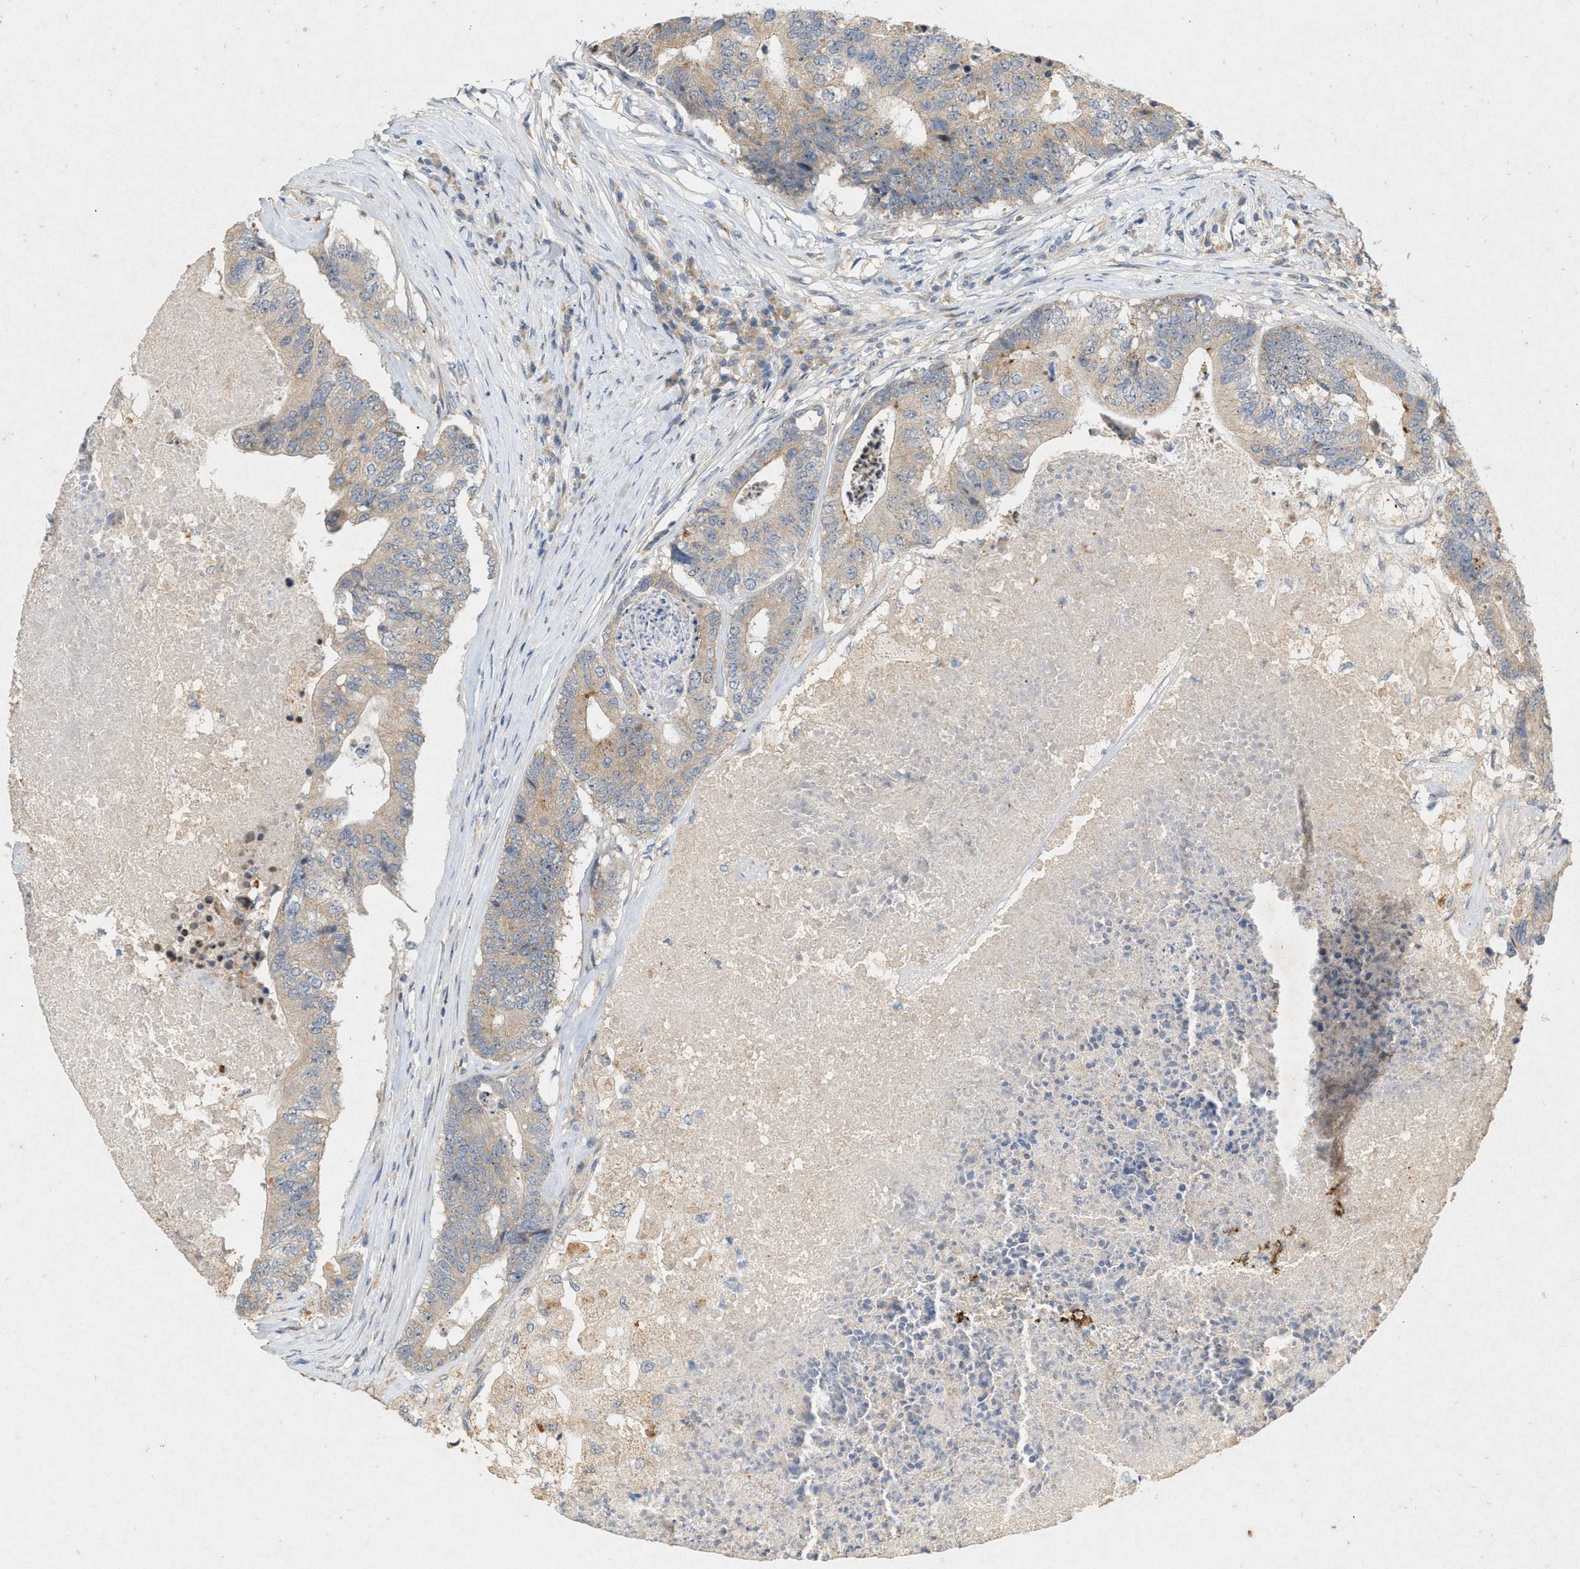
{"staining": {"intensity": "moderate", "quantity": "25%-75%", "location": "cytoplasmic/membranous"}, "tissue": "colorectal cancer", "cell_type": "Tumor cells", "image_type": "cancer", "snomed": [{"axis": "morphology", "description": "Adenocarcinoma, NOS"}, {"axis": "topography", "description": "Colon"}], "caption": "Protein expression analysis of colorectal cancer (adenocarcinoma) demonstrates moderate cytoplasmic/membranous expression in about 25%-75% of tumor cells.", "gene": "DCAF7", "patient": {"sex": "female", "age": 67}}